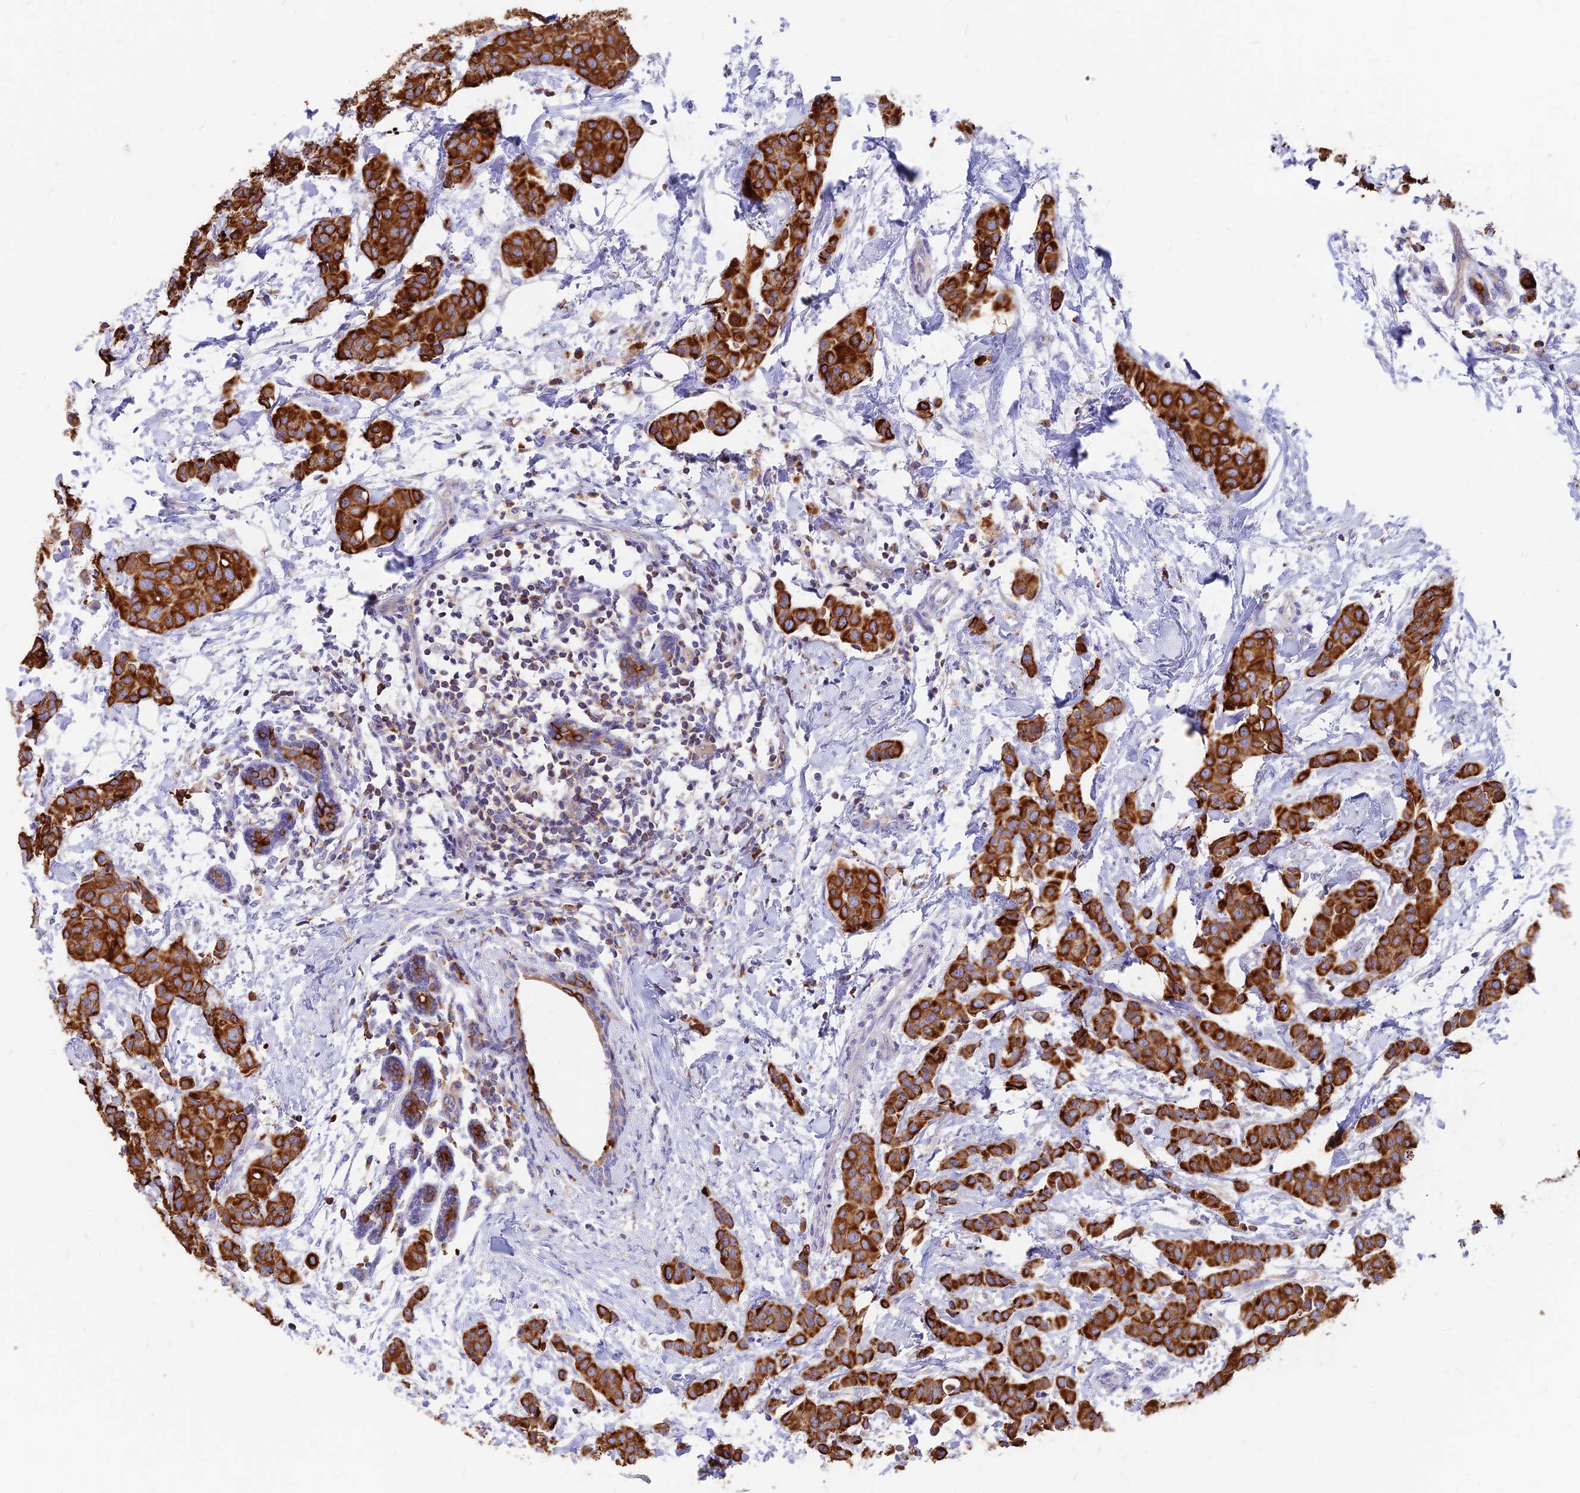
{"staining": {"intensity": "strong", "quantity": ">75%", "location": "cytoplasmic/membranous"}, "tissue": "breast cancer", "cell_type": "Tumor cells", "image_type": "cancer", "snomed": [{"axis": "morphology", "description": "Duct carcinoma"}, {"axis": "topography", "description": "Breast"}], "caption": "Strong cytoplasmic/membranous staining for a protein is identified in about >75% of tumor cells of breast infiltrating ductal carcinoma using immunohistochemistry.", "gene": "DENND2D", "patient": {"sex": "female", "age": 40}}